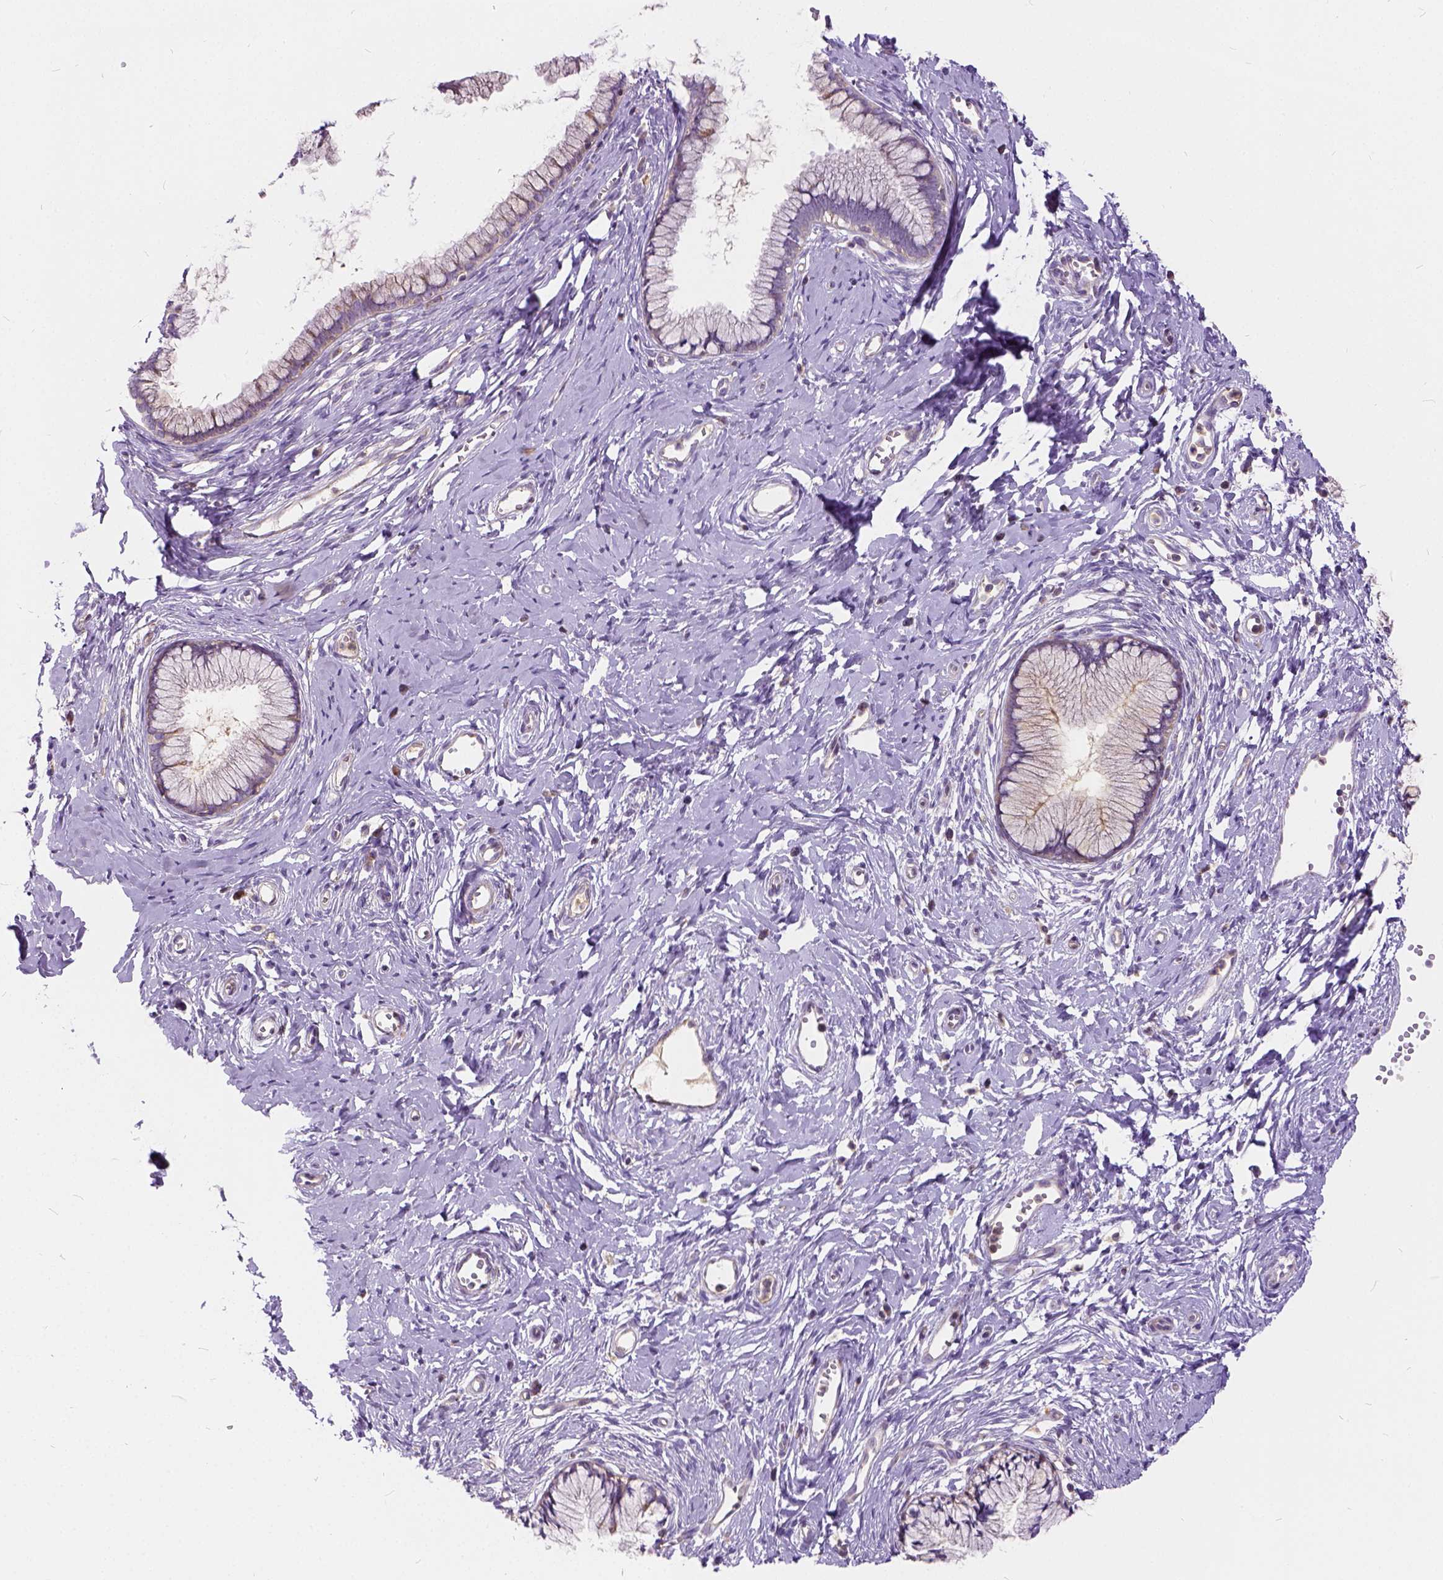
{"staining": {"intensity": "weak", "quantity": "25%-75%", "location": "cytoplasmic/membranous"}, "tissue": "cervix", "cell_type": "Glandular cells", "image_type": "normal", "snomed": [{"axis": "morphology", "description": "Normal tissue, NOS"}, {"axis": "topography", "description": "Cervix"}], "caption": "Cervix stained for a protein shows weak cytoplasmic/membranous positivity in glandular cells. Using DAB (3,3'-diaminobenzidine) (brown) and hematoxylin (blue) stains, captured at high magnification using brightfield microscopy.", "gene": "CADM4", "patient": {"sex": "female", "age": 40}}